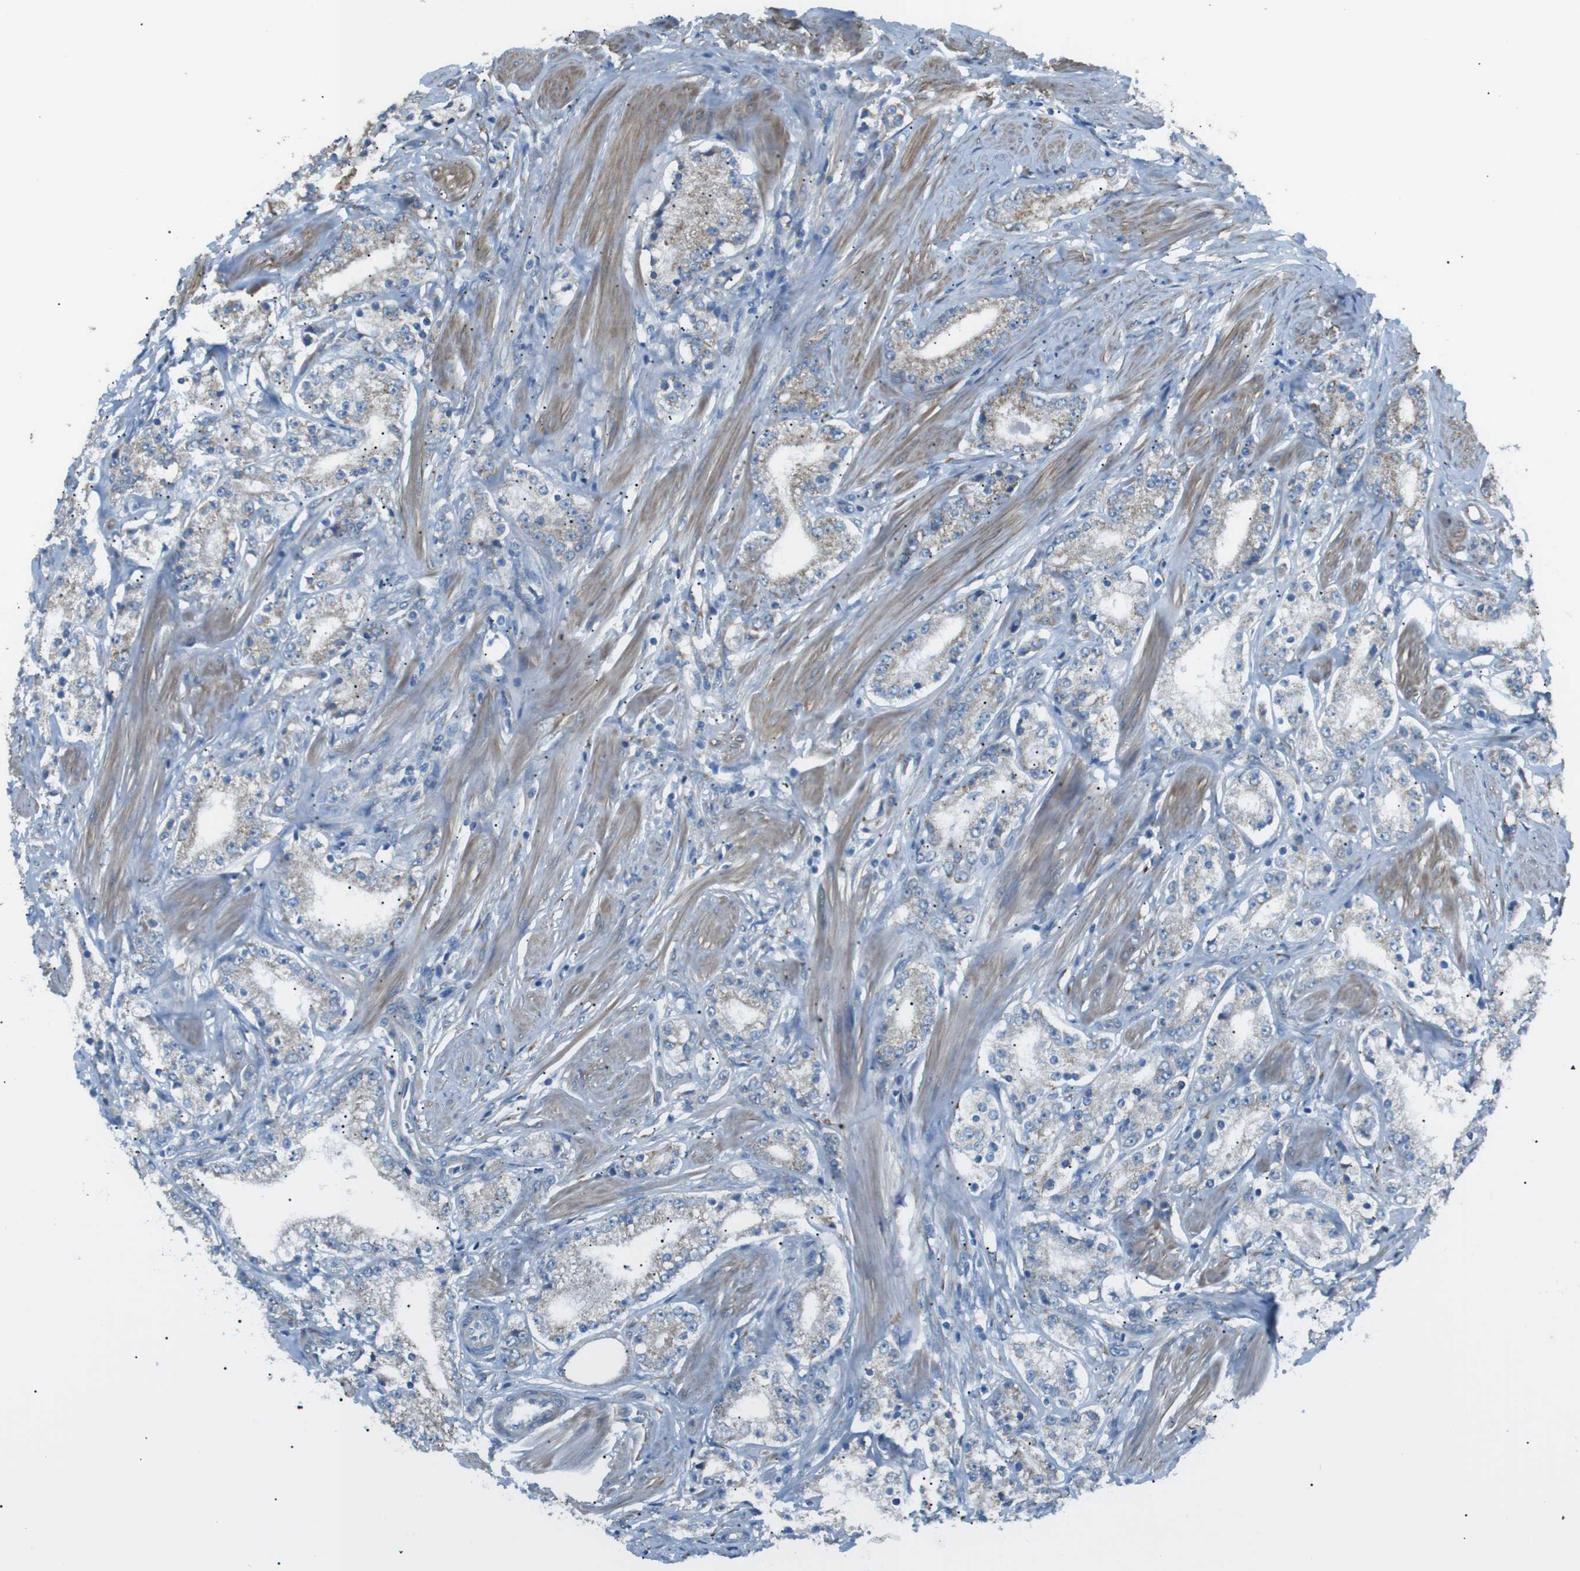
{"staining": {"intensity": "moderate", "quantity": "<25%", "location": "cytoplasmic/membranous"}, "tissue": "prostate cancer", "cell_type": "Tumor cells", "image_type": "cancer", "snomed": [{"axis": "morphology", "description": "Adenocarcinoma, Low grade"}, {"axis": "topography", "description": "Prostate"}], "caption": "IHC staining of prostate cancer (adenocarcinoma (low-grade)), which exhibits low levels of moderate cytoplasmic/membranous positivity in about <25% of tumor cells indicating moderate cytoplasmic/membranous protein expression. The staining was performed using DAB (3,3'-diaminobenzidine) (brown) for protein detection and nuclei were counterstained in hematoxylin (blue).", "gene": "MTARC2", "patient": {"sex": "male", "age": 63}}